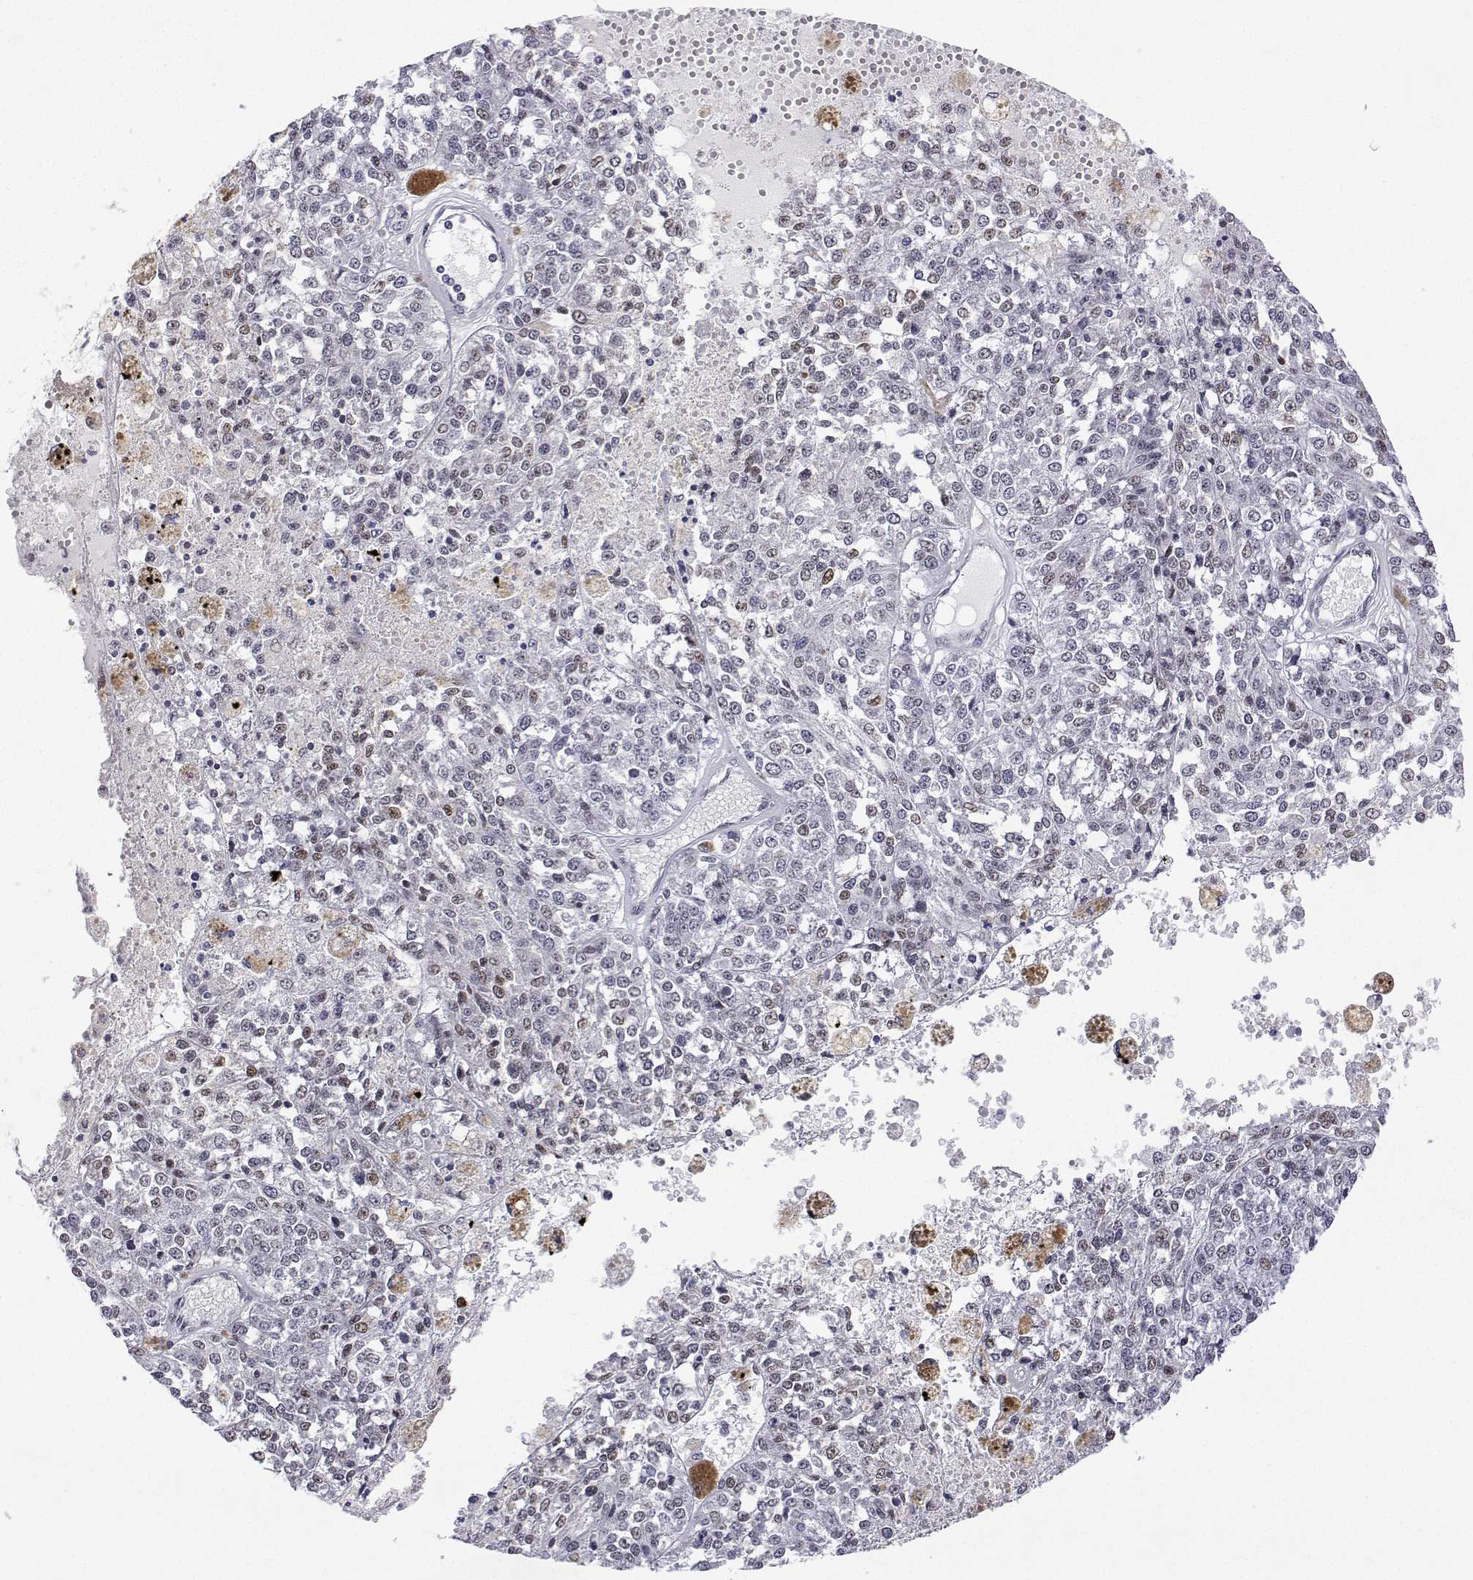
{"staining": {"intensity": "weak", "quantity": "<25%", "location": "nuclear"}, "tissue": "melanoma", "cell_type": "Tumor cells", "image_type": "cancer", "snomed": [{"axis": "morphology", "description": "Malignant melanoma, Metastatic site"}, {"axis": "topography", "description": "Lymph node"}], "caption": "This is an IHC micrograph of melanoma. There is no positivity in tumor cells.", "gene": "XPC", "patient": {"sex": "female", "age": 64}}